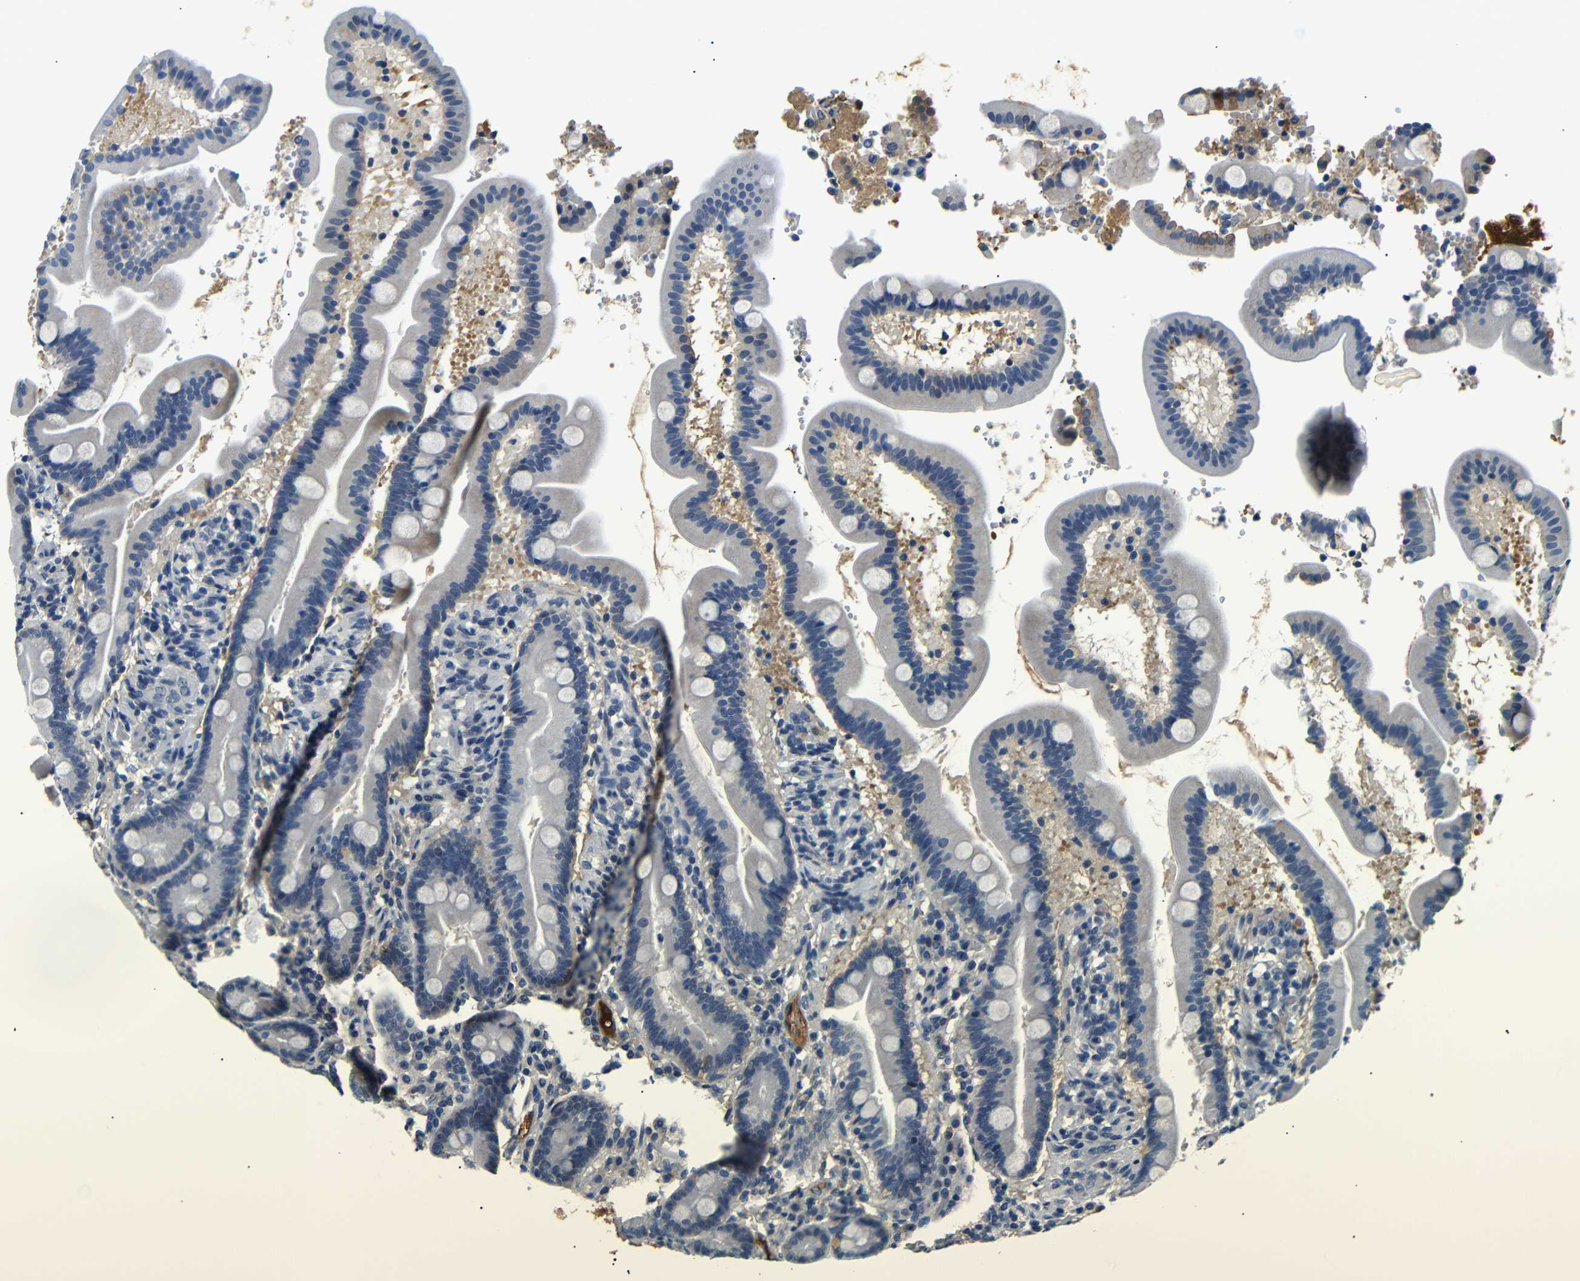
{"staining": {"intensity": "negative", "quantity": "none", "location": "none"}, "tissue": "duodenum", "cell_type": "Glandular cells", "image_type": "normal", "snomed": [{"axis": "morphology", "description": "Normal tissue, NOS"}, {"axis": "topography", "description": "Duodenum"}], "caption": "An immunohistochemistry photomicrograph of normal duodenum is shown. There is no staining in glandular cells of duodenum. (Stains: DAB IHC with hematoxylin counter stain, Microscopy: brightfield microscopy at high magnification).", "gene": "LHCGR", "patient": {"sex": "male", "age": 54}}